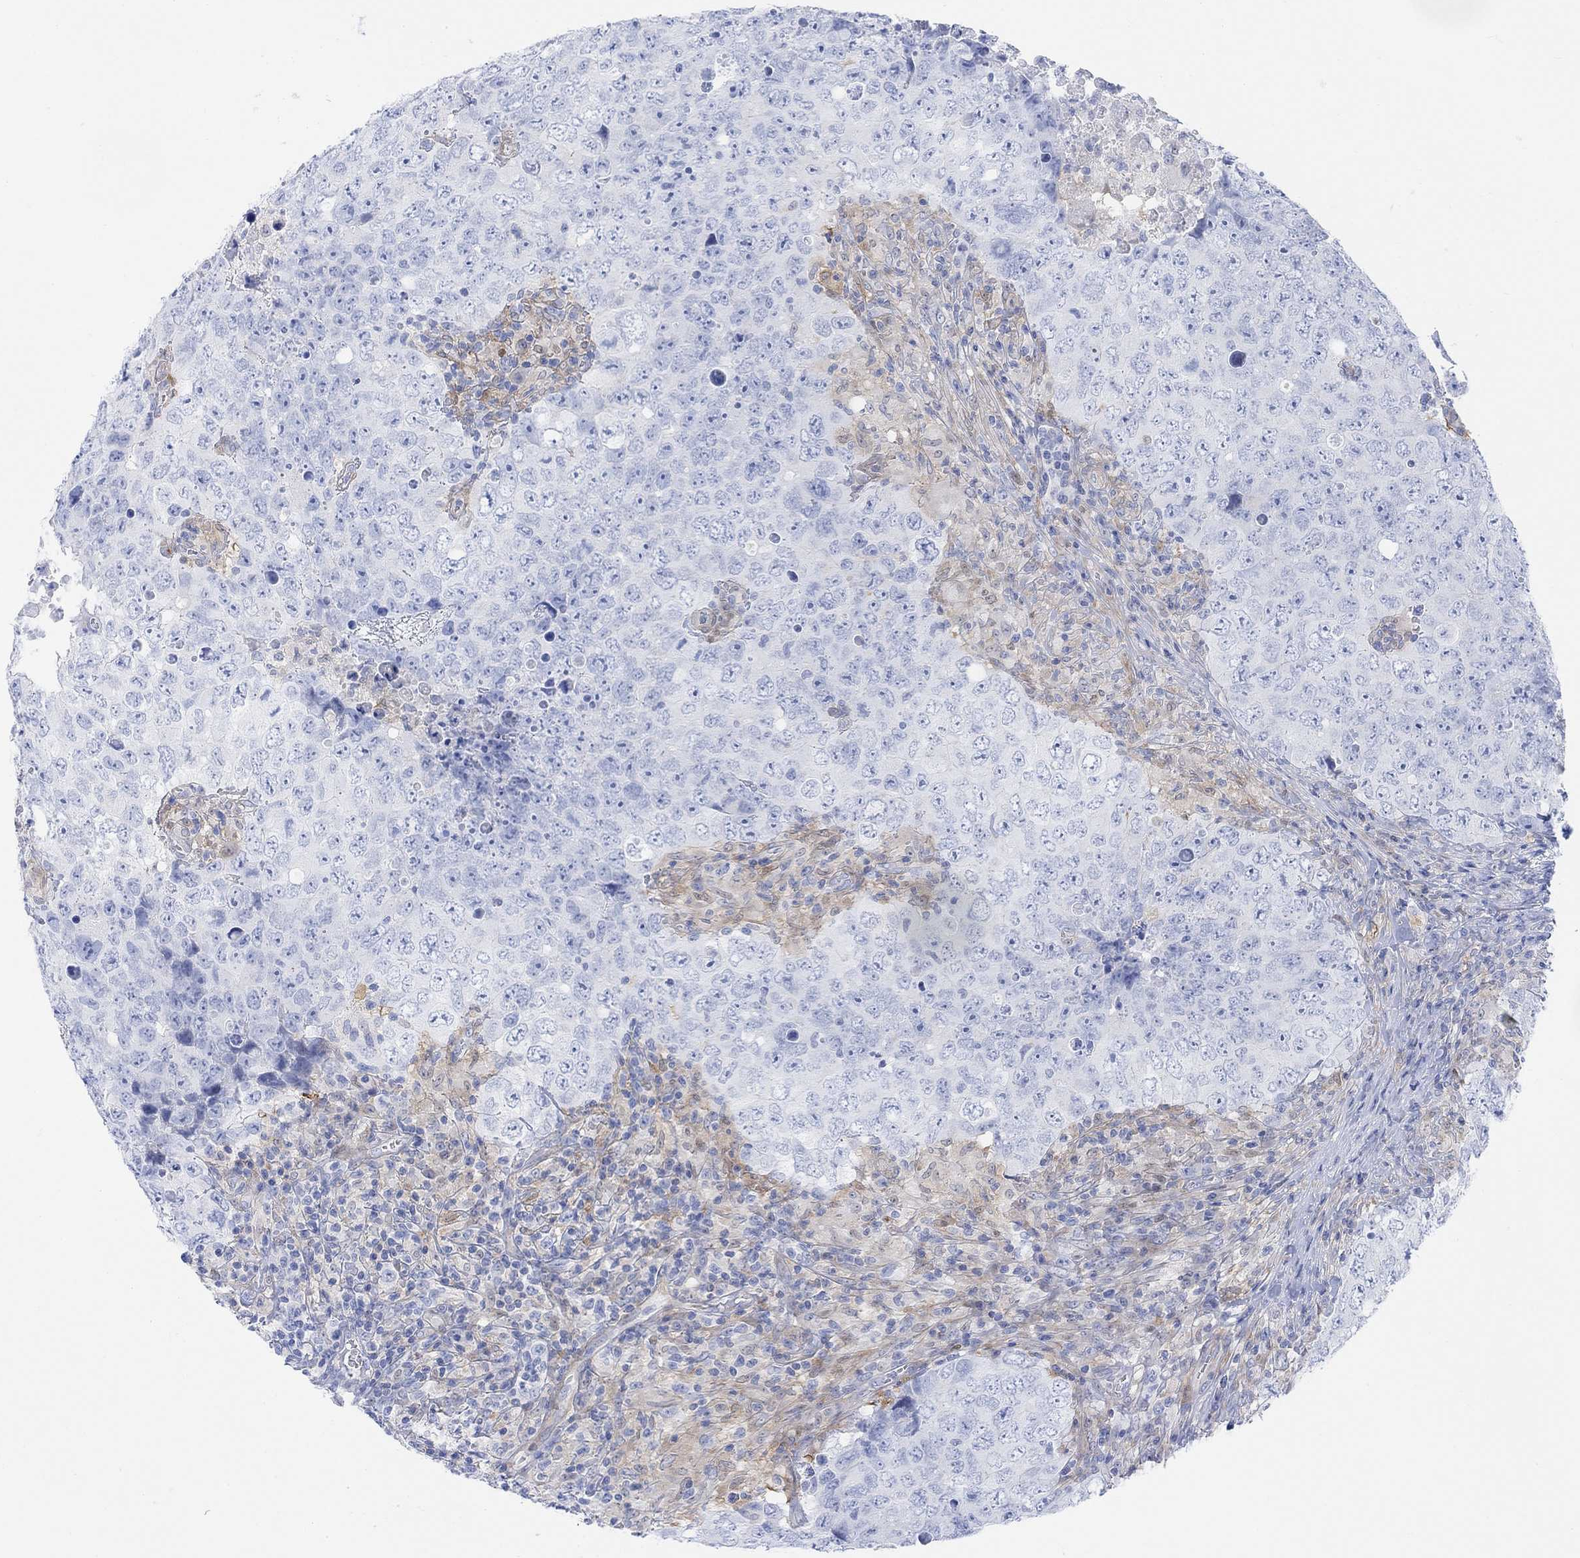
{"staining": {"intensity": "negative", "quantity": "none", "location": "none"}, "tissue": "testis cancer", "cell_type": "Tumor cells", "image_type": "cancer", "snomed": [{"axis": "morphology", "description": "Seminoma, NOS"}, {"axis": "topography", "description": "Testis"}], "caption": "Tumor cells are negative for protein expression in human seminoma (testis). (Stains: DAB (3,3'-diaminobenzidine) immunohistochemistry (IHC) with hematoxylin counter stain, Microscopy: brightfield microscopy at high magnification).", "gene": "TLDC2", "patient": {"sex": "male", "age": 34}}